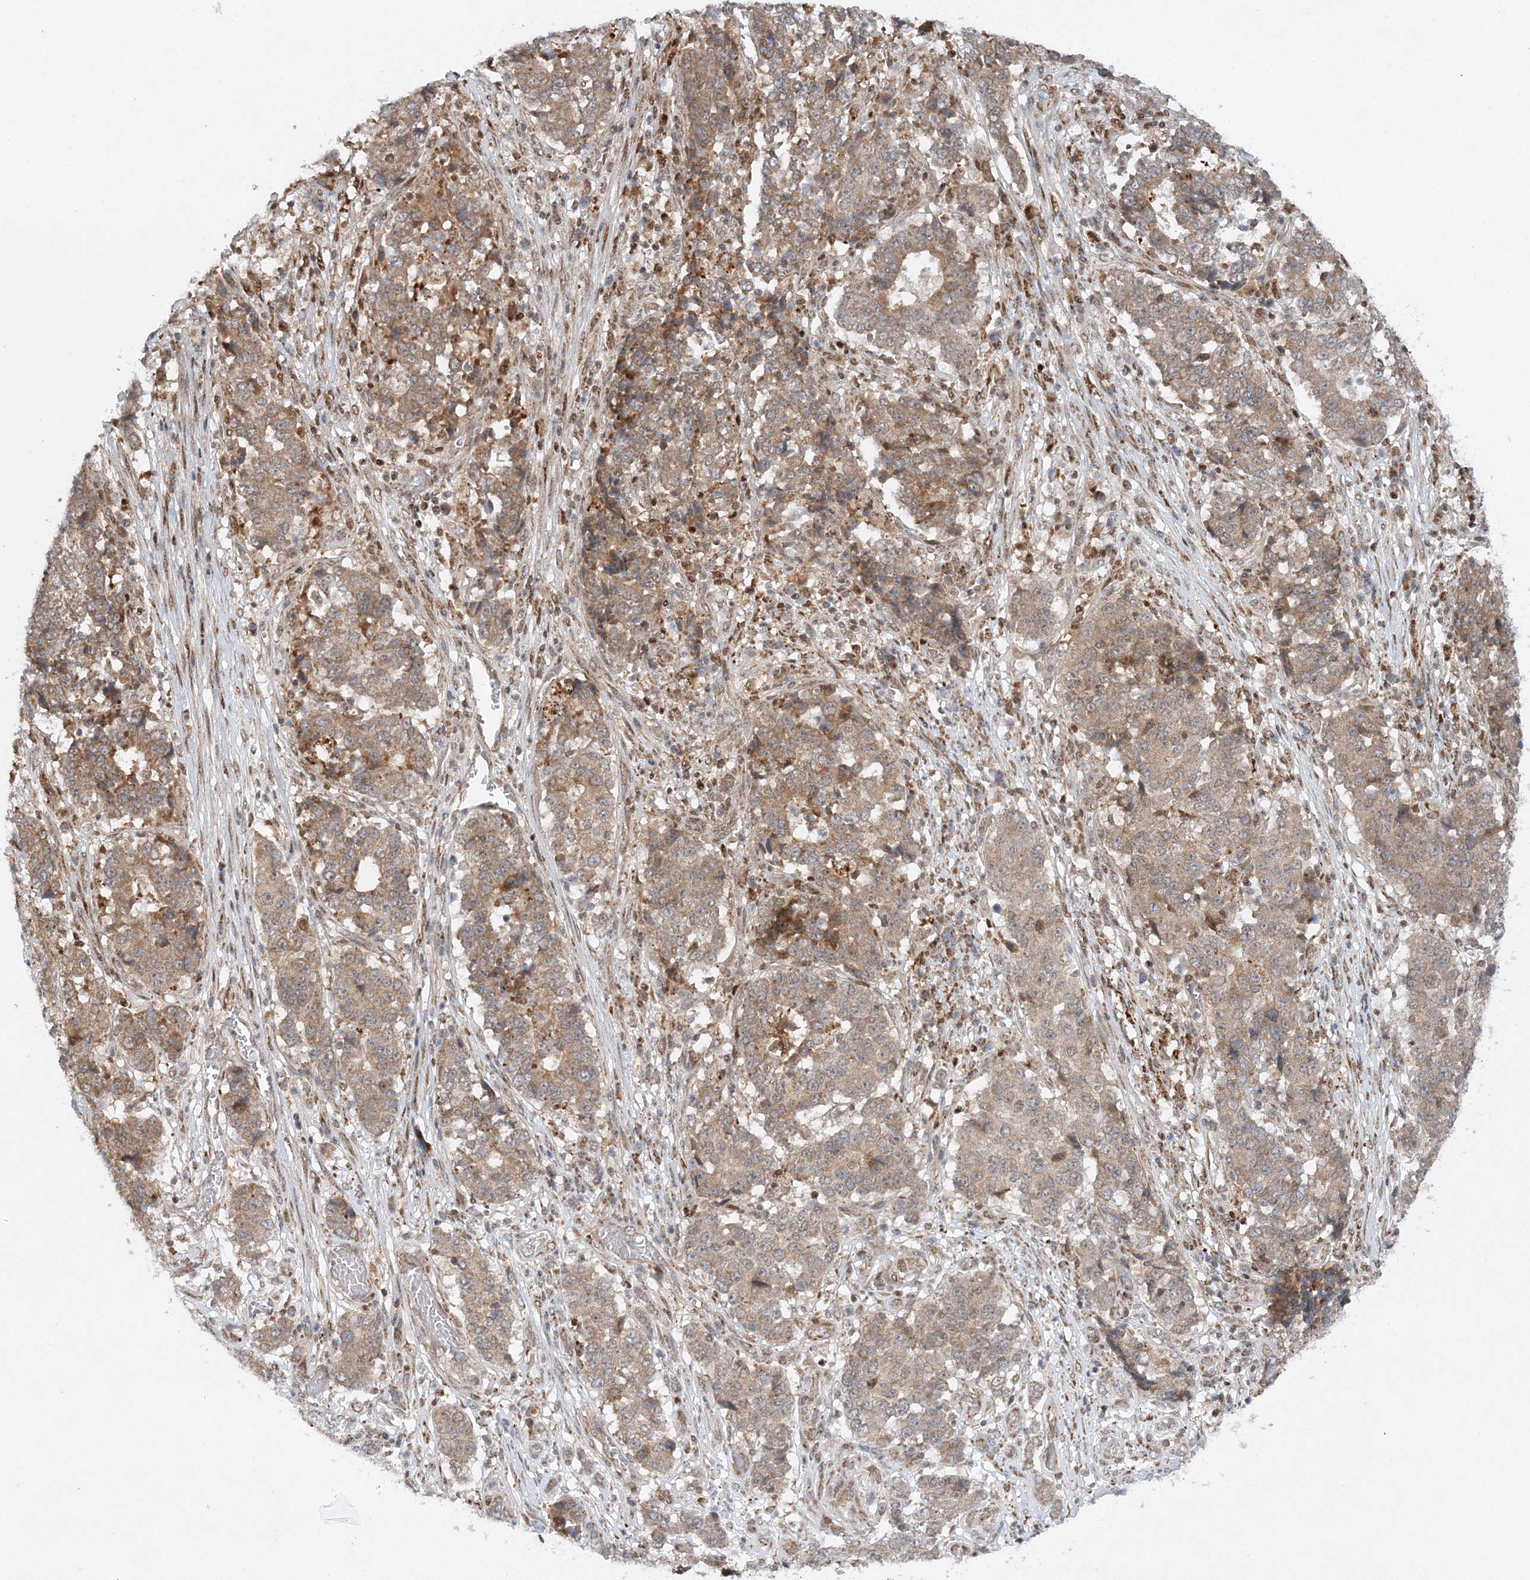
{"staining": {"intensity": "weak", "quantity": ">75%", "location": "cytoplasmic/membranous"}, "tissue": "stomach cancer", "cell_type": "Tumor cells", "image_type": "cancer", "snomed": [{"axis": "morphology", "description": "Adenocarcinoma, NOS"}, {"axis": "topography", "description": "Stomach"}], "caption": "Stomach adenocarcinoma was stained to show a protein in brown. There is low levels of weak cytoplasmic/membranous staining in approximately >75% of tumor cells.", "gene": "RAB11FIP2", "patient": {"sex": "male", "age": 59}}